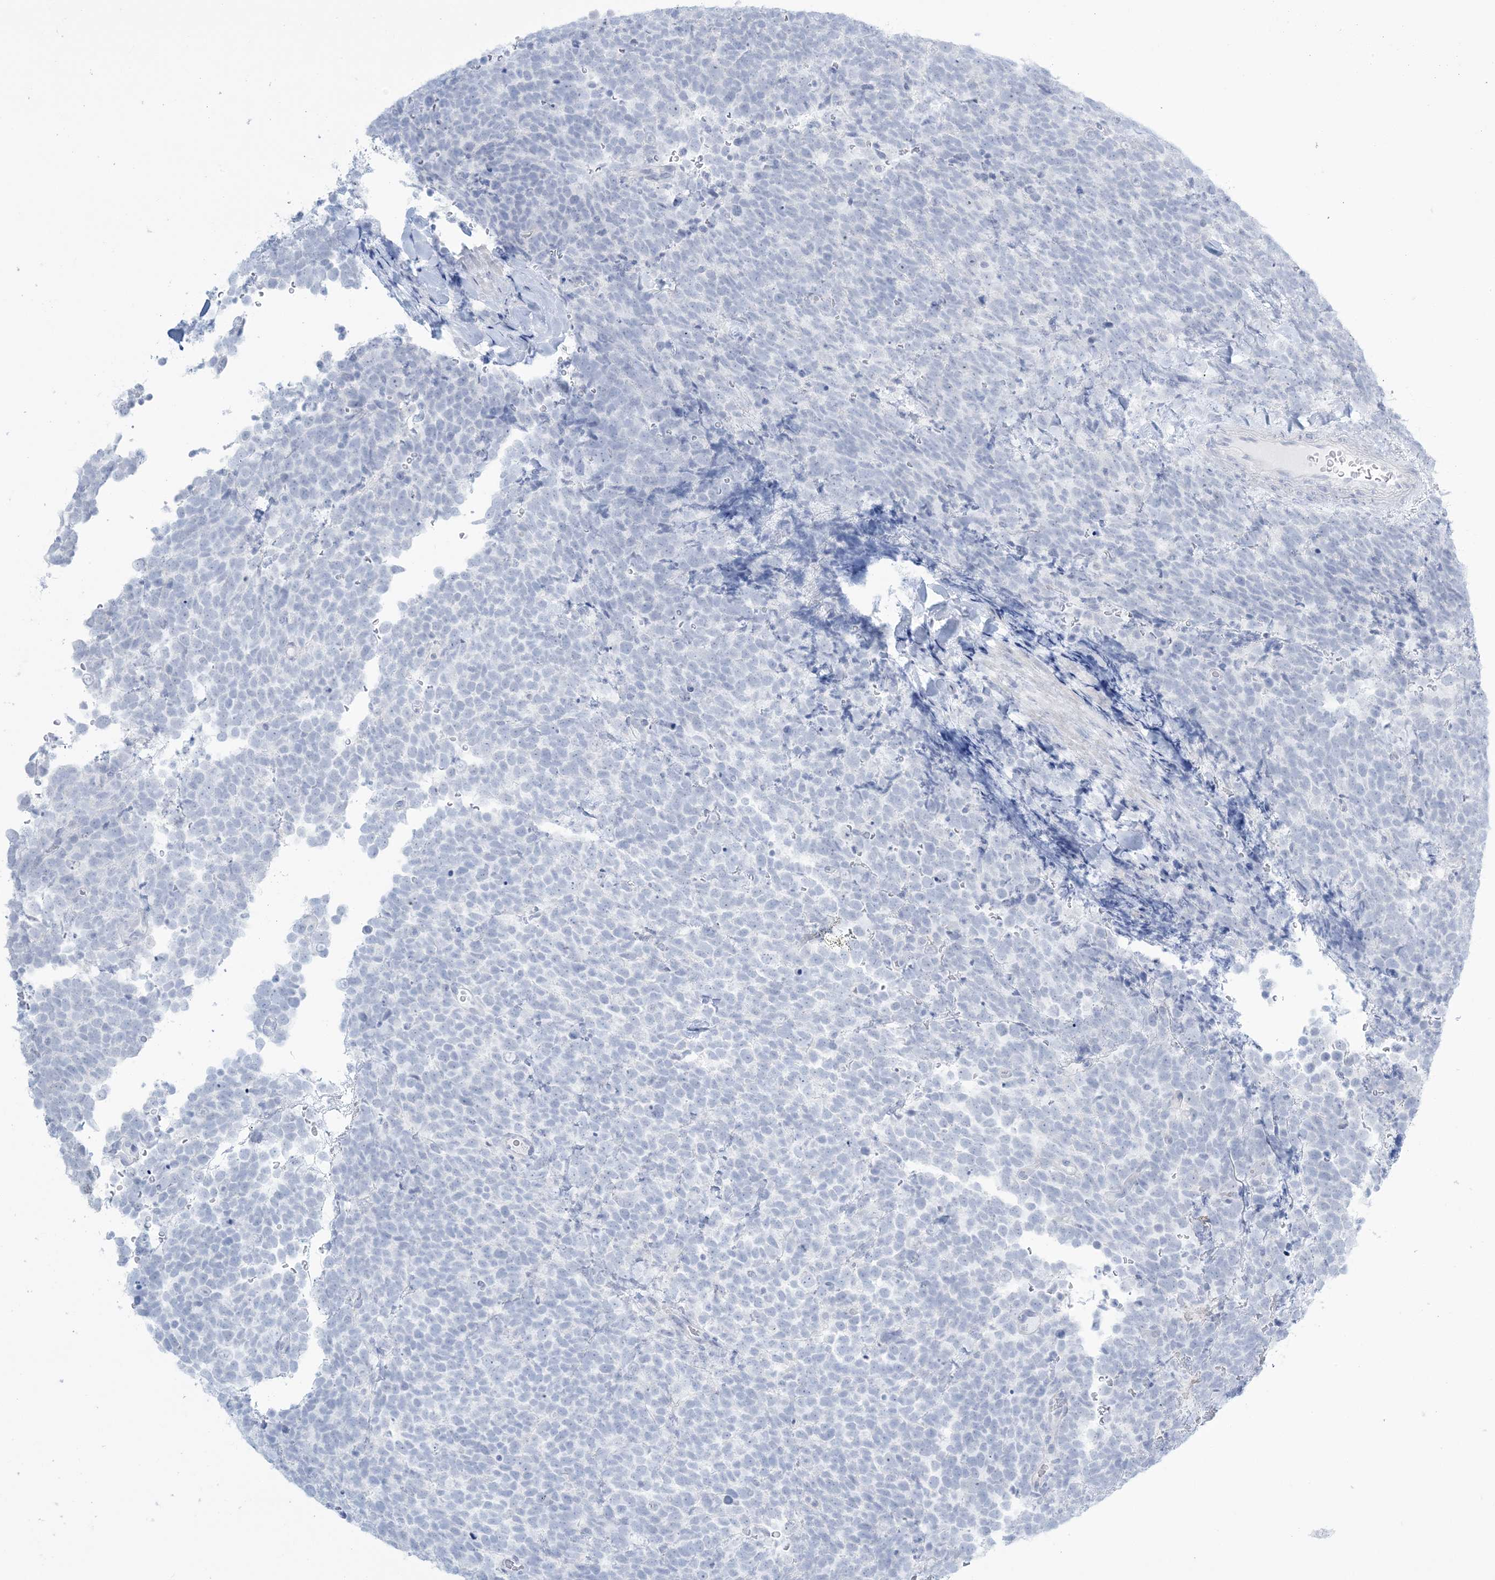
{"staining": {"intensity": "negative", "quantity": "none", "location": "none"}, "tissue": "urothelial cancer", "cell_type": "Tumor cells", "image_type": "cancer", "snomed": [{"axis": "morphology", "description": "Urothelial carcinoma, High grade"}, {"axis": "topography", "description": "Urinary bladder"}], "caption": "A high-resolution micrograph shows immunohistochemistry (IHC) staining of urothelial cancer, which reveals no significant staining in tumor cells.", "gene": "AGXT", "patient": {"sex": "female", "age": 82}}